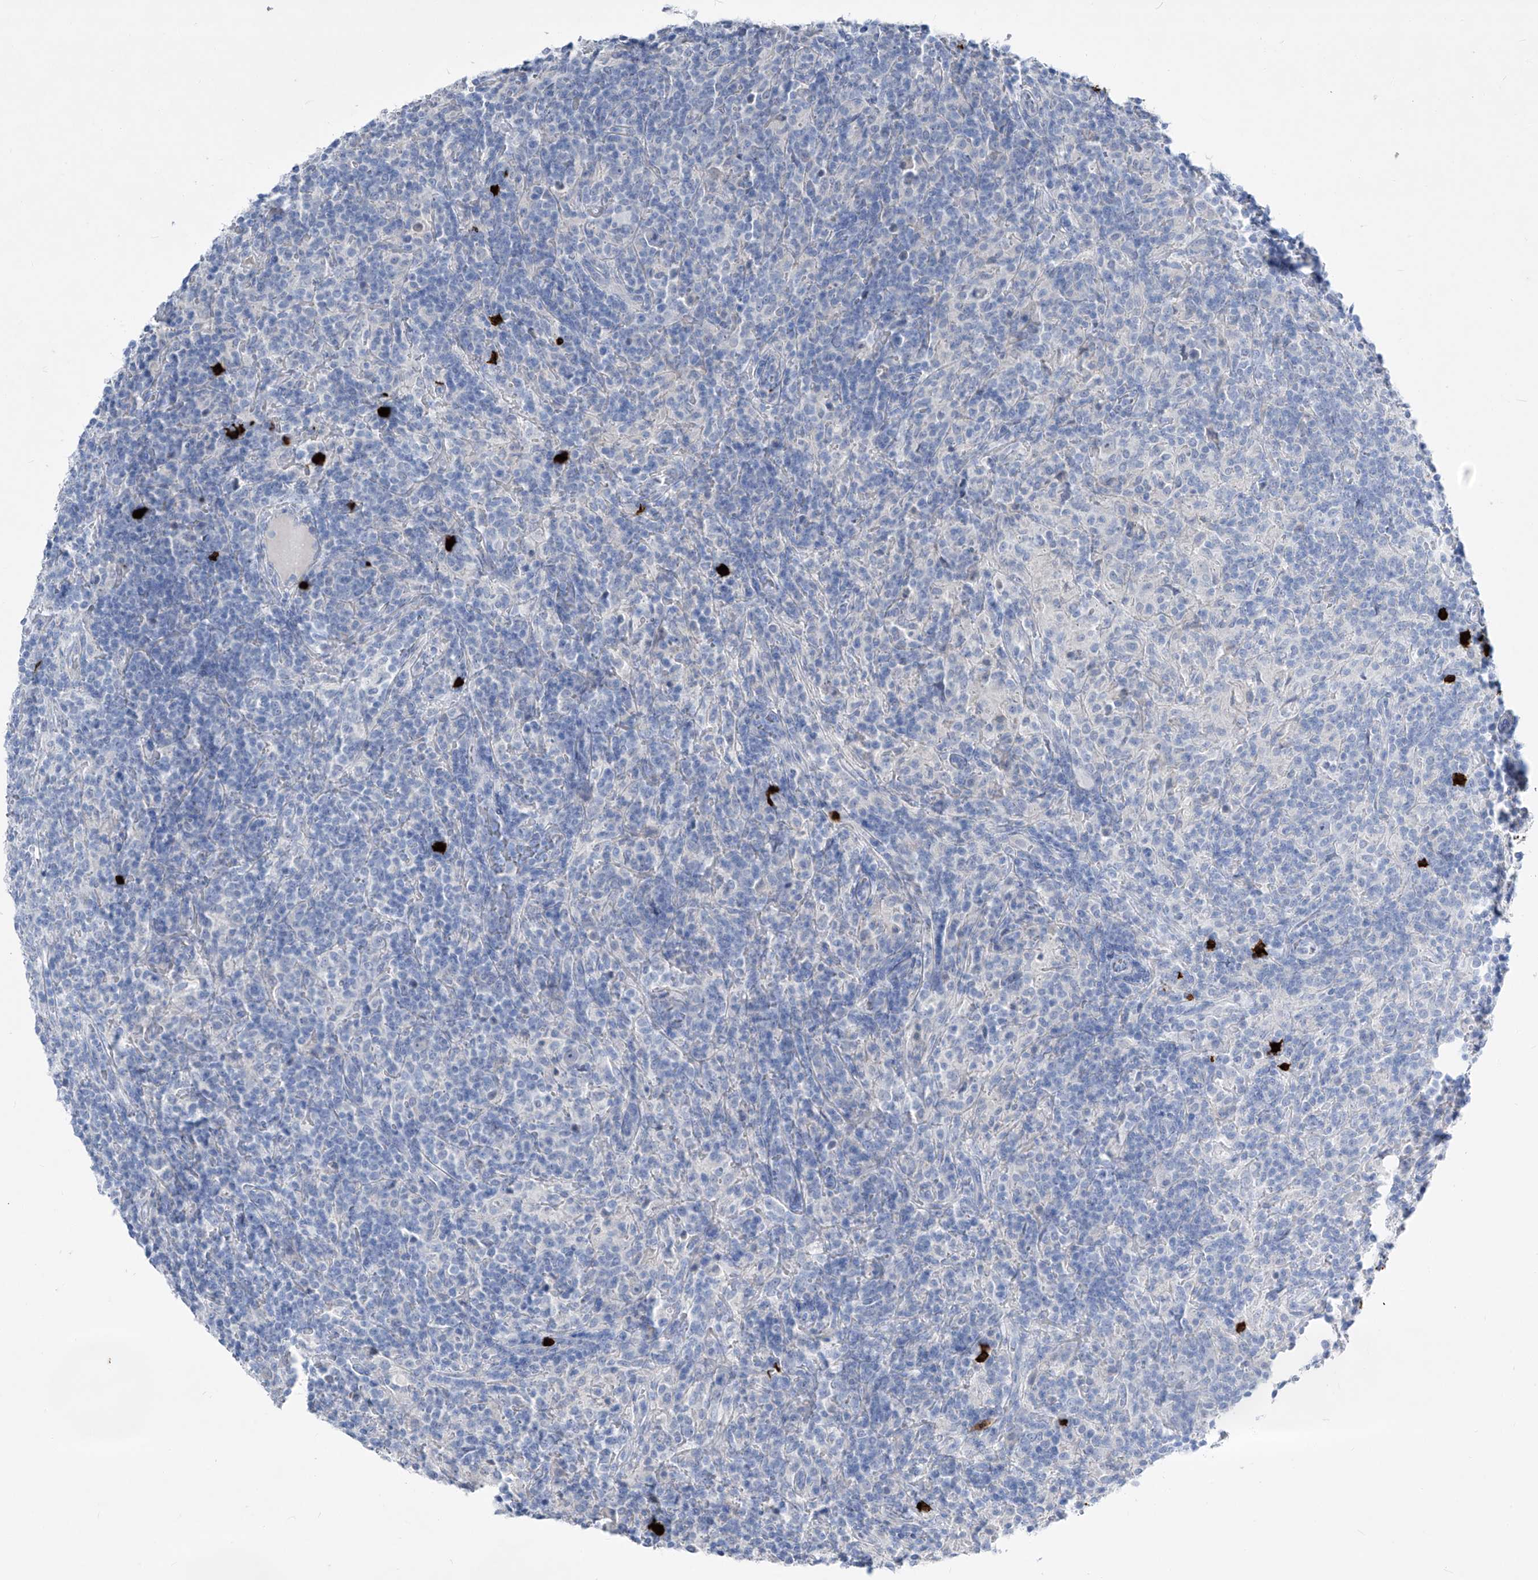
{"staining": {"intensity": "negative", "quantity": "none", "location": "none"}, "tissue": "lymphoma", "cell_type": "Tumor cells", "image_type": "cancer", "snomed": [{"axis": "morphology", "description": "Hodgkin's disease, NOS"}, {"axis": "topography", "description": "Lymph node"}], "caption": "The micrograph demonstrates no significant staining in tumor cells of Hodgkin's disease.", "gene": "FRS3", "patient": {"sex": "male", "age": 70}}